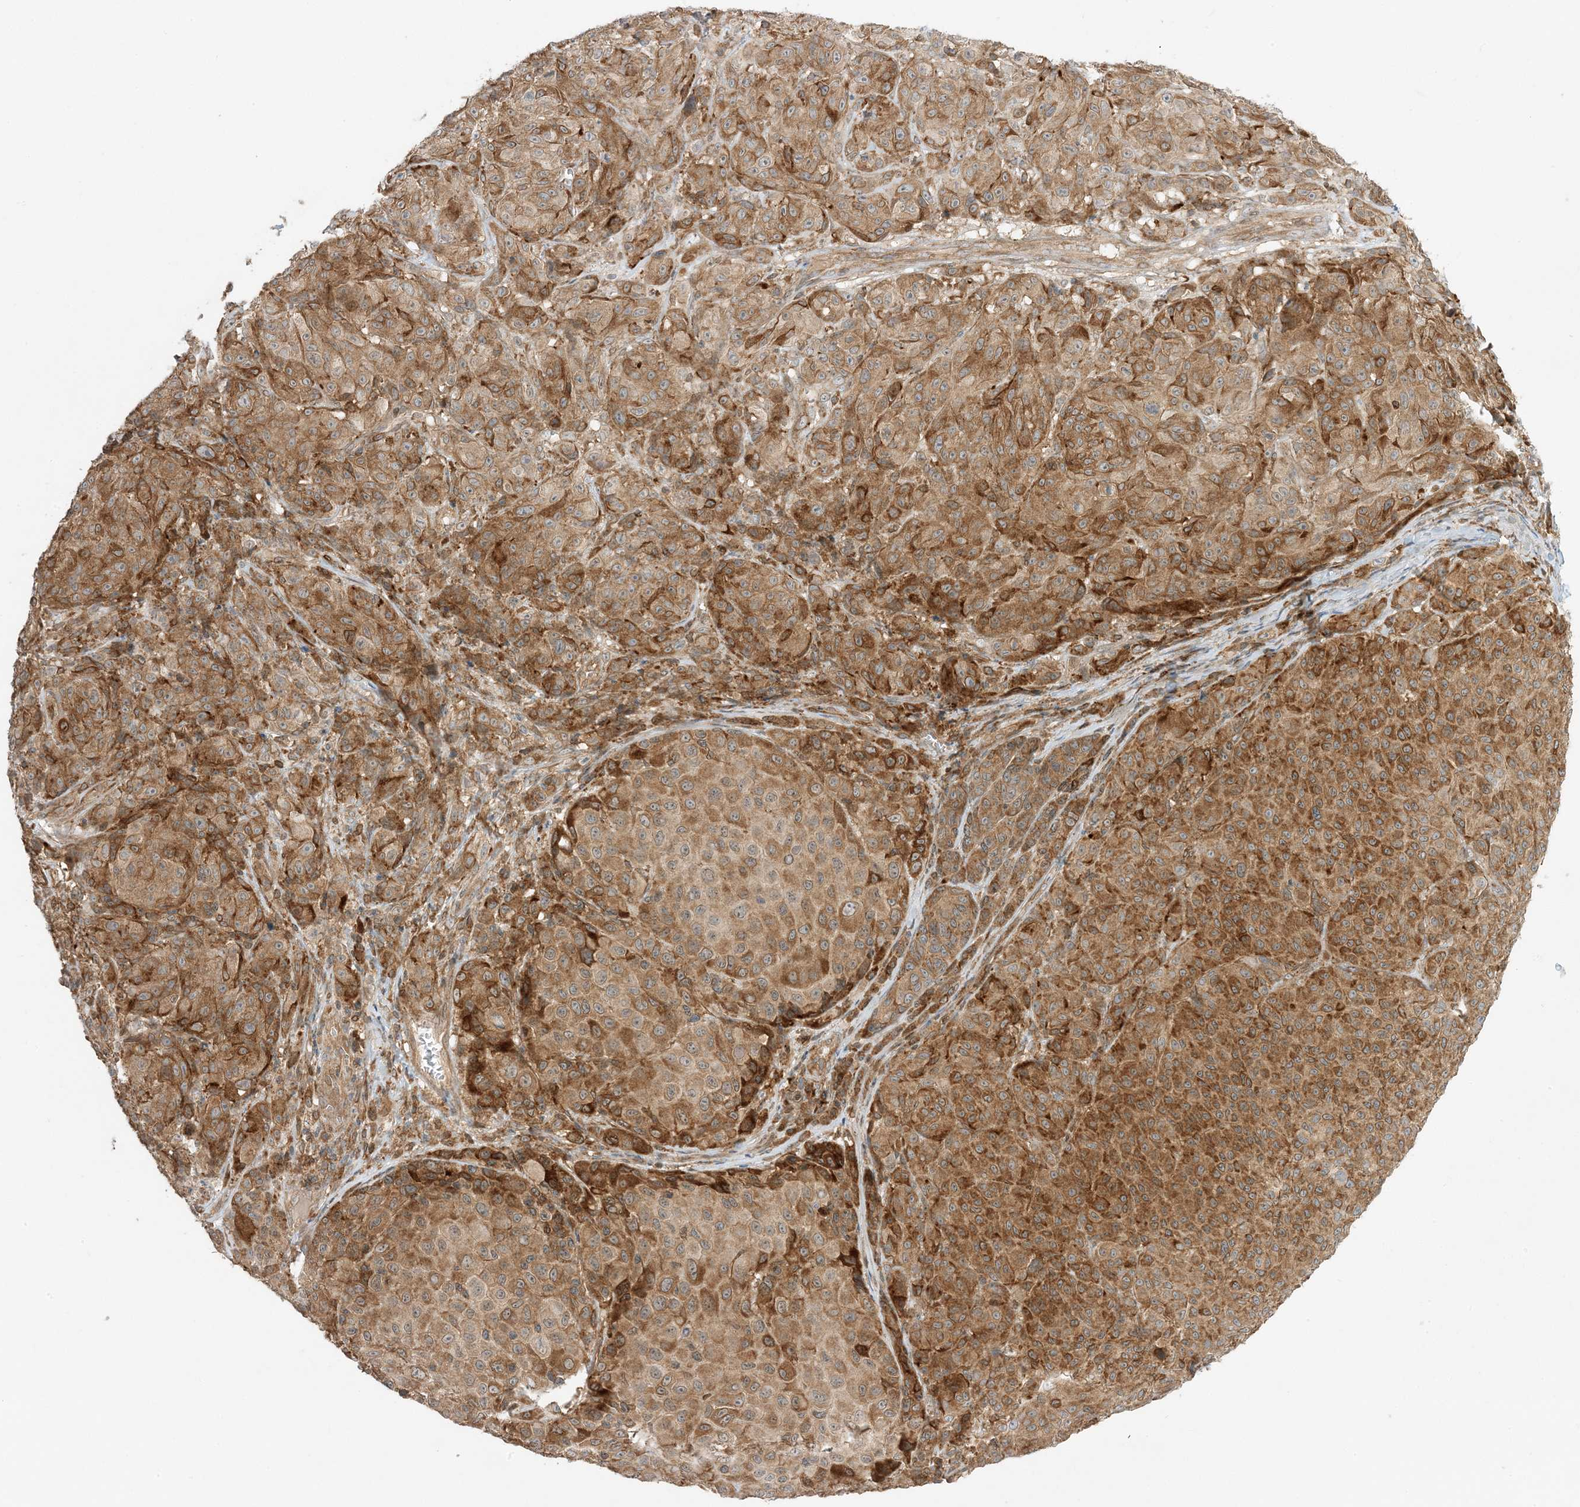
{"staining": {"intensity": "moderate", "quantity": ">75%", "location": "cytoplasmic/membranous"}, "tissue": "melanoma", "cell_type": "Tumor cells", "image_type": "cancer", "snomed": [{"axis": "morphology", "description": "Malignant melanoma, NOS"}, {"axis": "topography", "description": "Skin"}], "caption": "Protein expression by immunohistochemistry (IHC) reveals moderate cytoplasmic/membranous expression in about >75% of tumor cells in melanoma. The staining was performed using DAB to visualize the protein expression in brown, while the nuclei were stained in blue with hematoxylin (Magnification: 20x).", "gene": "SCARF2", "patient": {"sex": "male", "age": 73}}